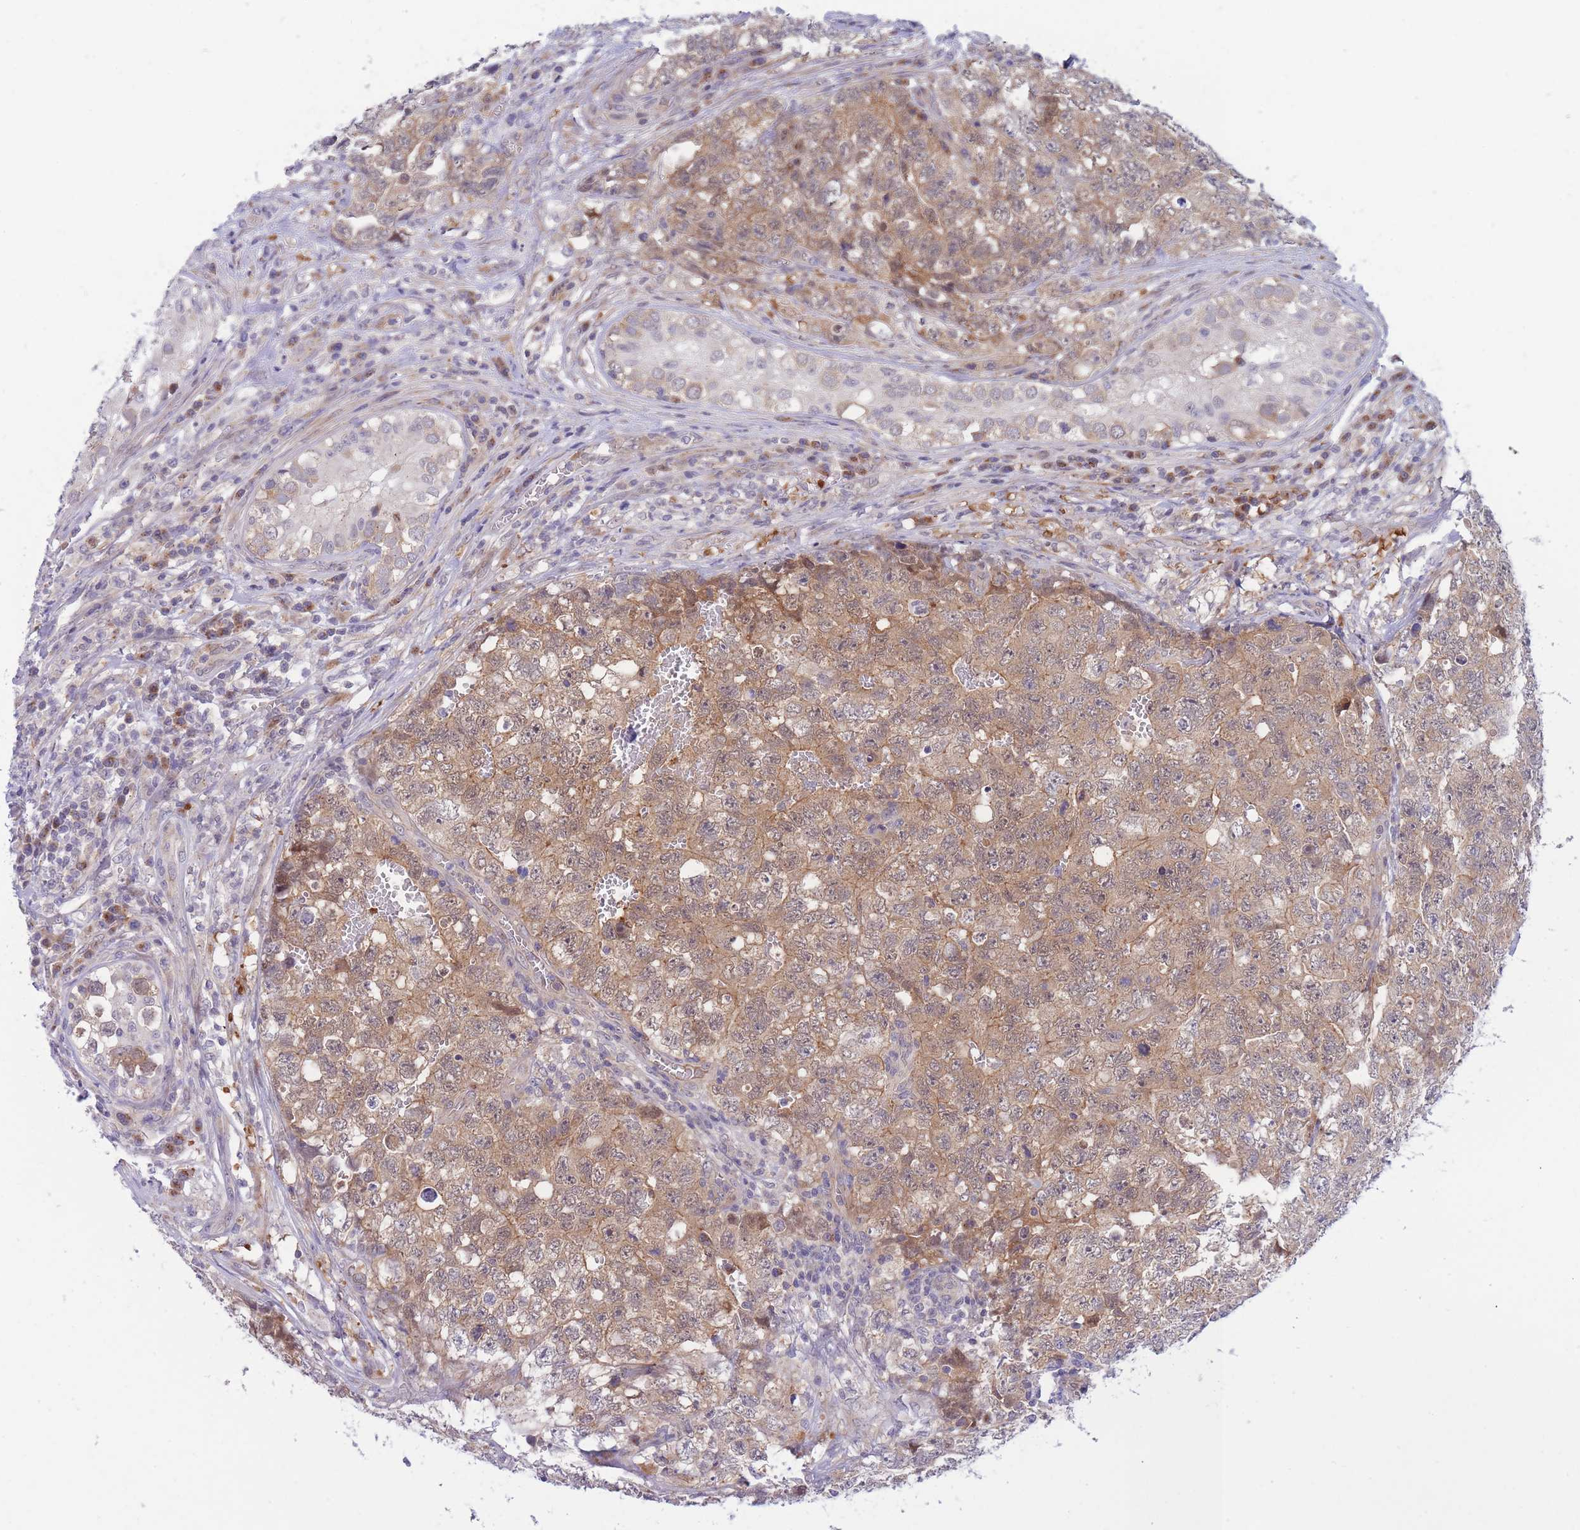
{"staining": {"intensity": "weak", "quantity": ">75%", "location": "cytoplasmic/membranous"}, "tissue": "testis cancer", "cell_type": "Tumor cells", "image_type": "cancer", "snomed": [{"axis": "morphology", "description": "Carcinoma, Embryonal, NOS"}, {"axis": "topography", "description": "Testis"}], "caption": "Brown immunohistochemical staining in human testis cancer (embryonal carcinoma) exhibits weak cytoplasmic/membranous positivity in about >75% of tumor cells.", "gene": "APOL4", "patient": {"sex": "male", "age": 31}}